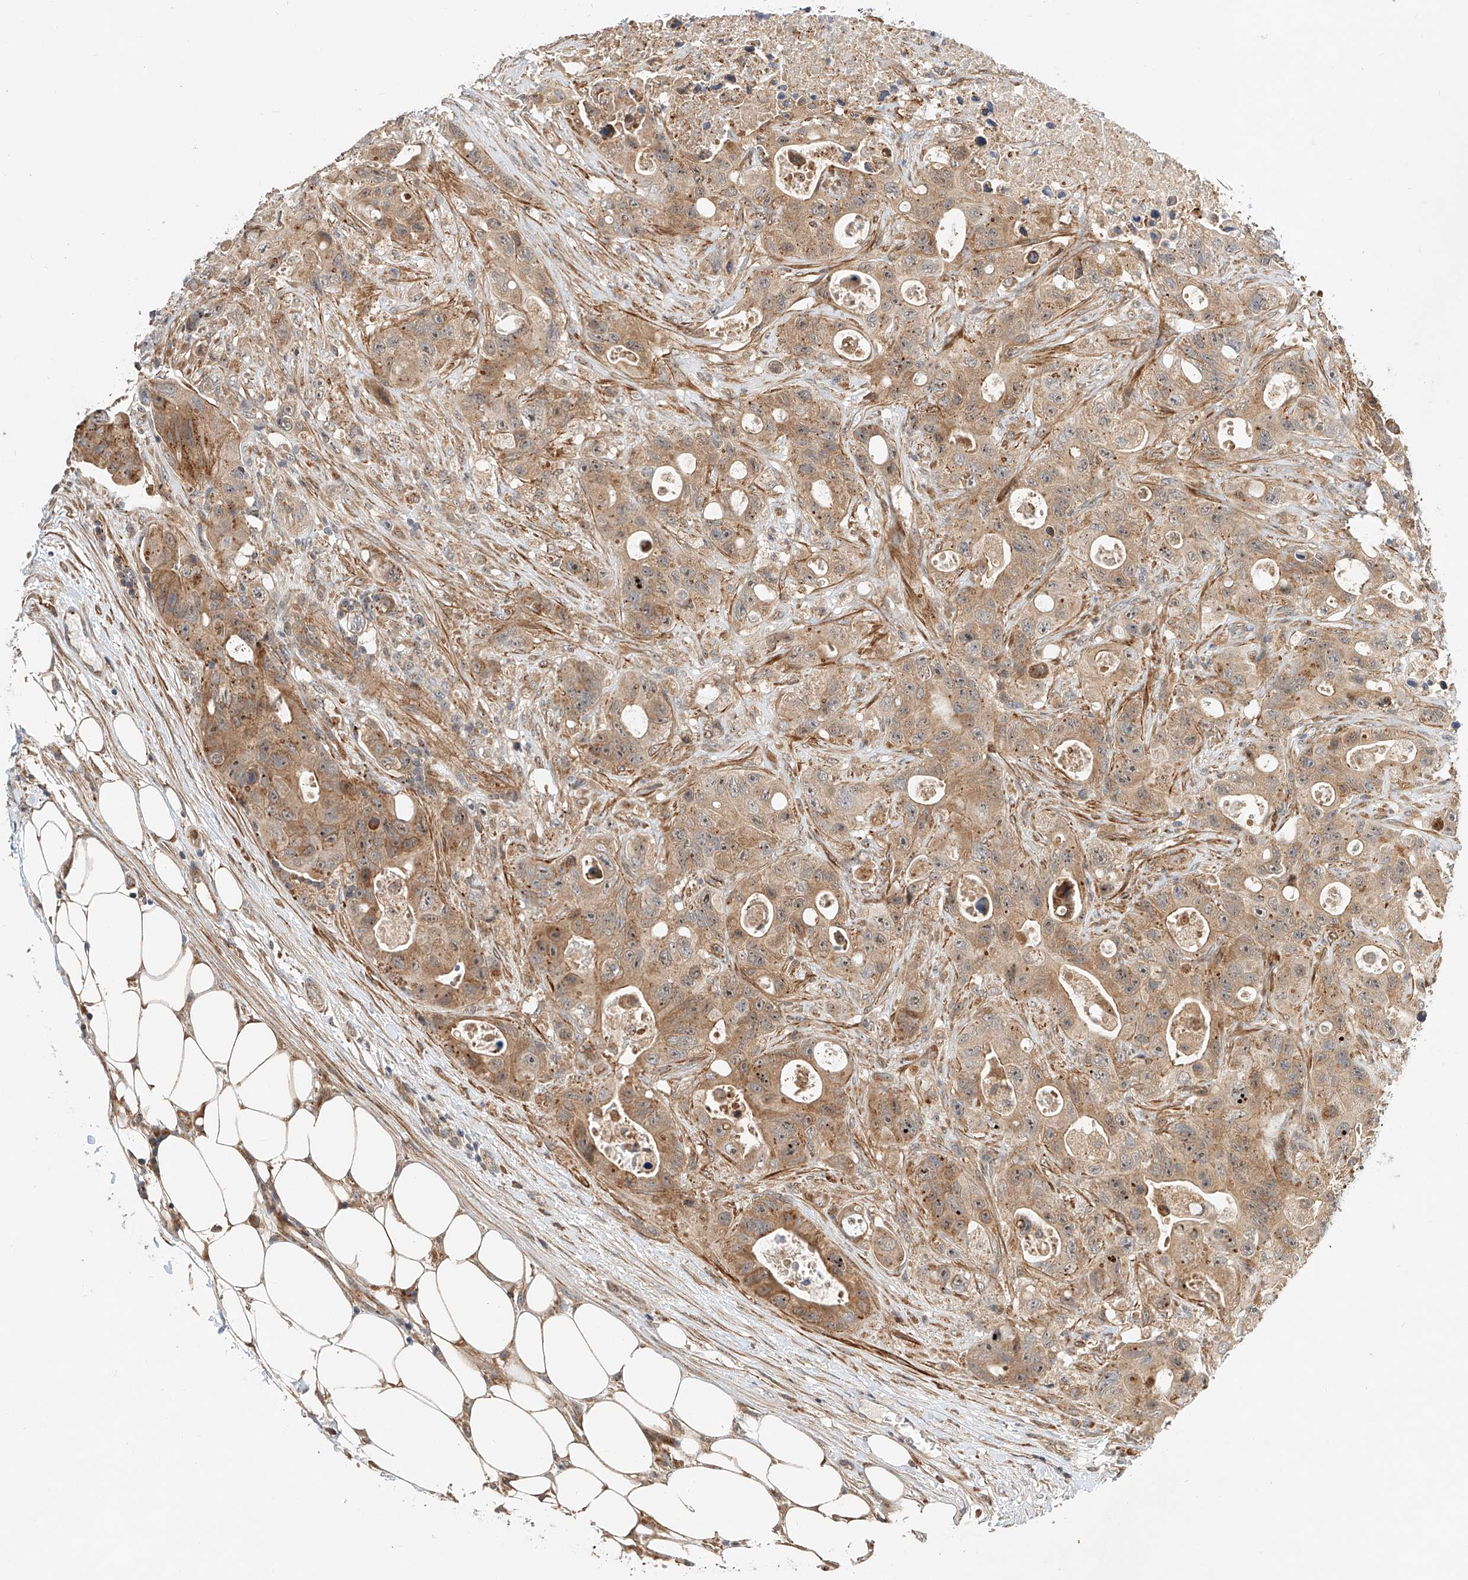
{"staining": {"intensity": "moderate", "quantity": ">75%", "location": "cytoplasmic/membranous,nuclear"}, "tissue": "colorectal cancer", "cell_type": "Tumor cells", "image_type": "cancer", "snomed": [{"axis": "morphology", "description": "Adenocarcinoma, NOS"}, {"axis": "topography", "description": "Colon"}], "caption": "Immunohistochemistry (IHC) (DAB (3,3'-diaminobenzidine)) staining of colorectal cancer demonstrates moderate cytoplasmic/membranous and nuclear protein positivity in approximately >75% of tumor cells.", "gene": "CPAMD8", "patient": {"sex": "female", "age": 46}}